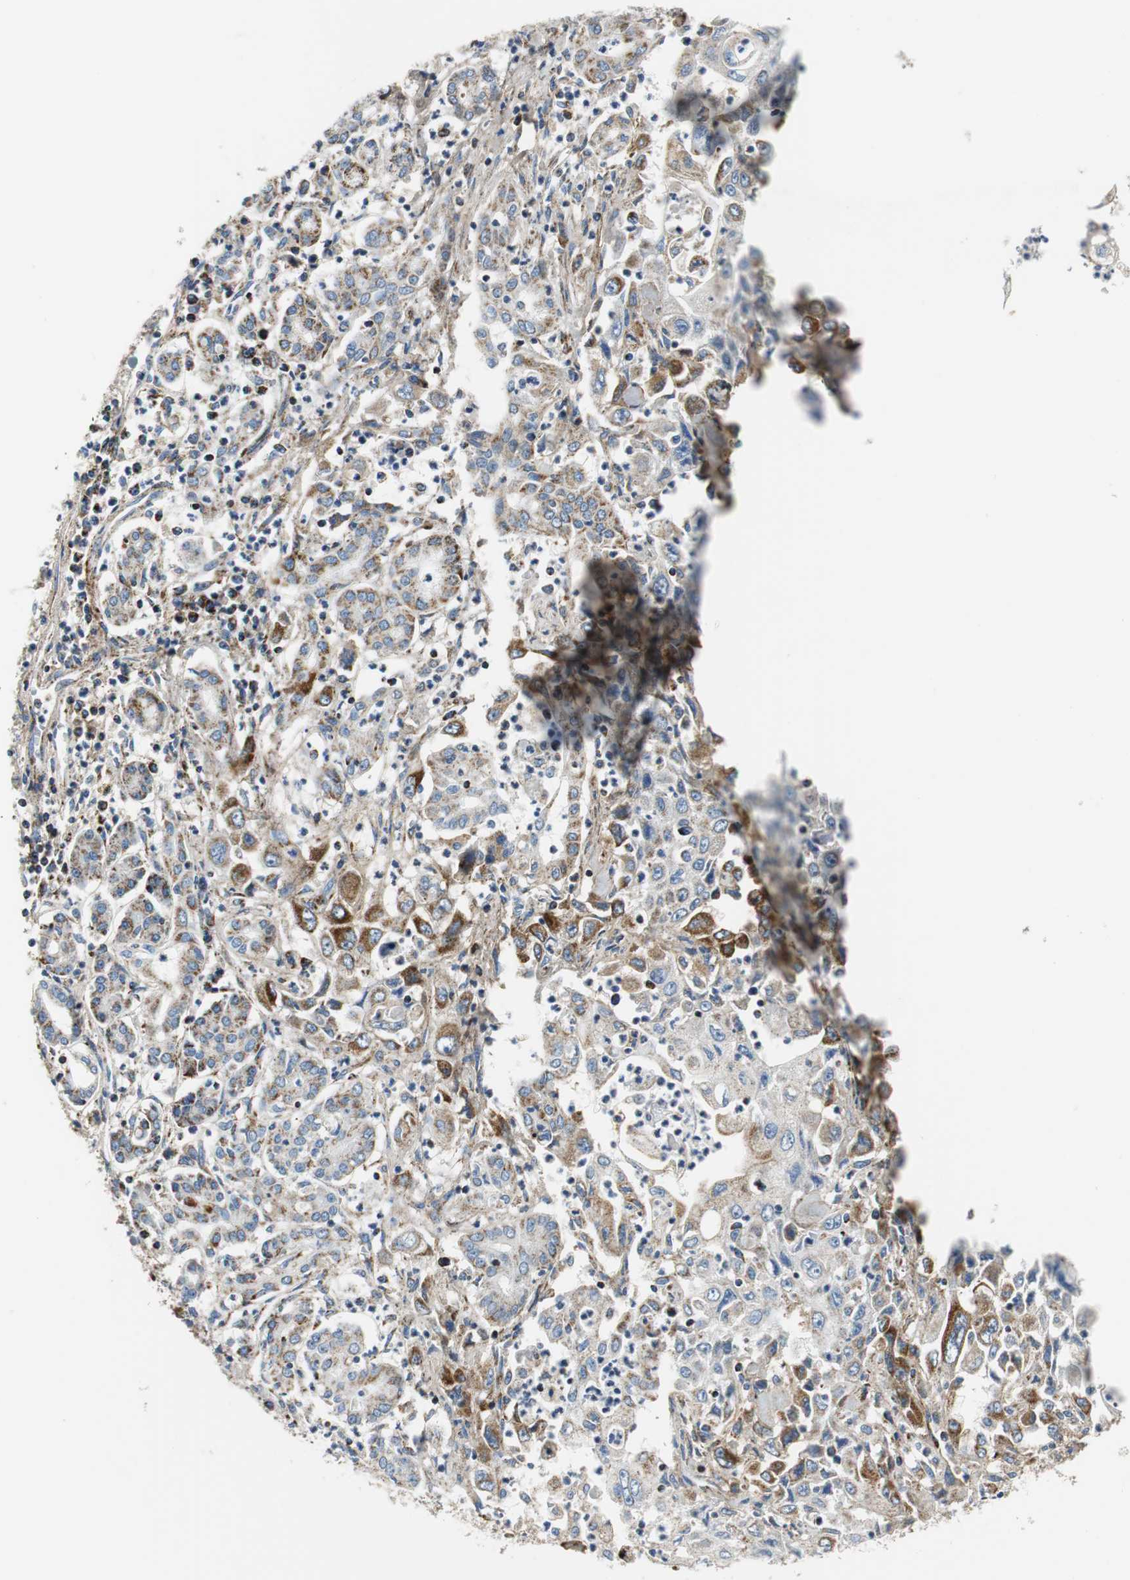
{"staining": {"intensity": "strong", "quantity": "25%-75%", "location": "cytoplasmic/membranous"}, "tissue": "pancreatic cancer", "cell_type": "Tumor cells", "image_type": "cancer", "snomed": [{"axis": "morphology", "description": "Adenocarcinoma, NOS"}, {"axis": "topography", "description": "Pancreas"}], "caption": "Pancreatic cancer stained with a brown dye shows strong cytoplasmic/membranous positive positivity in approximately 25%-75% of tumor cells.", "gene": "C1QTNF7", "patient": {"sex": "male", "age": 70}}